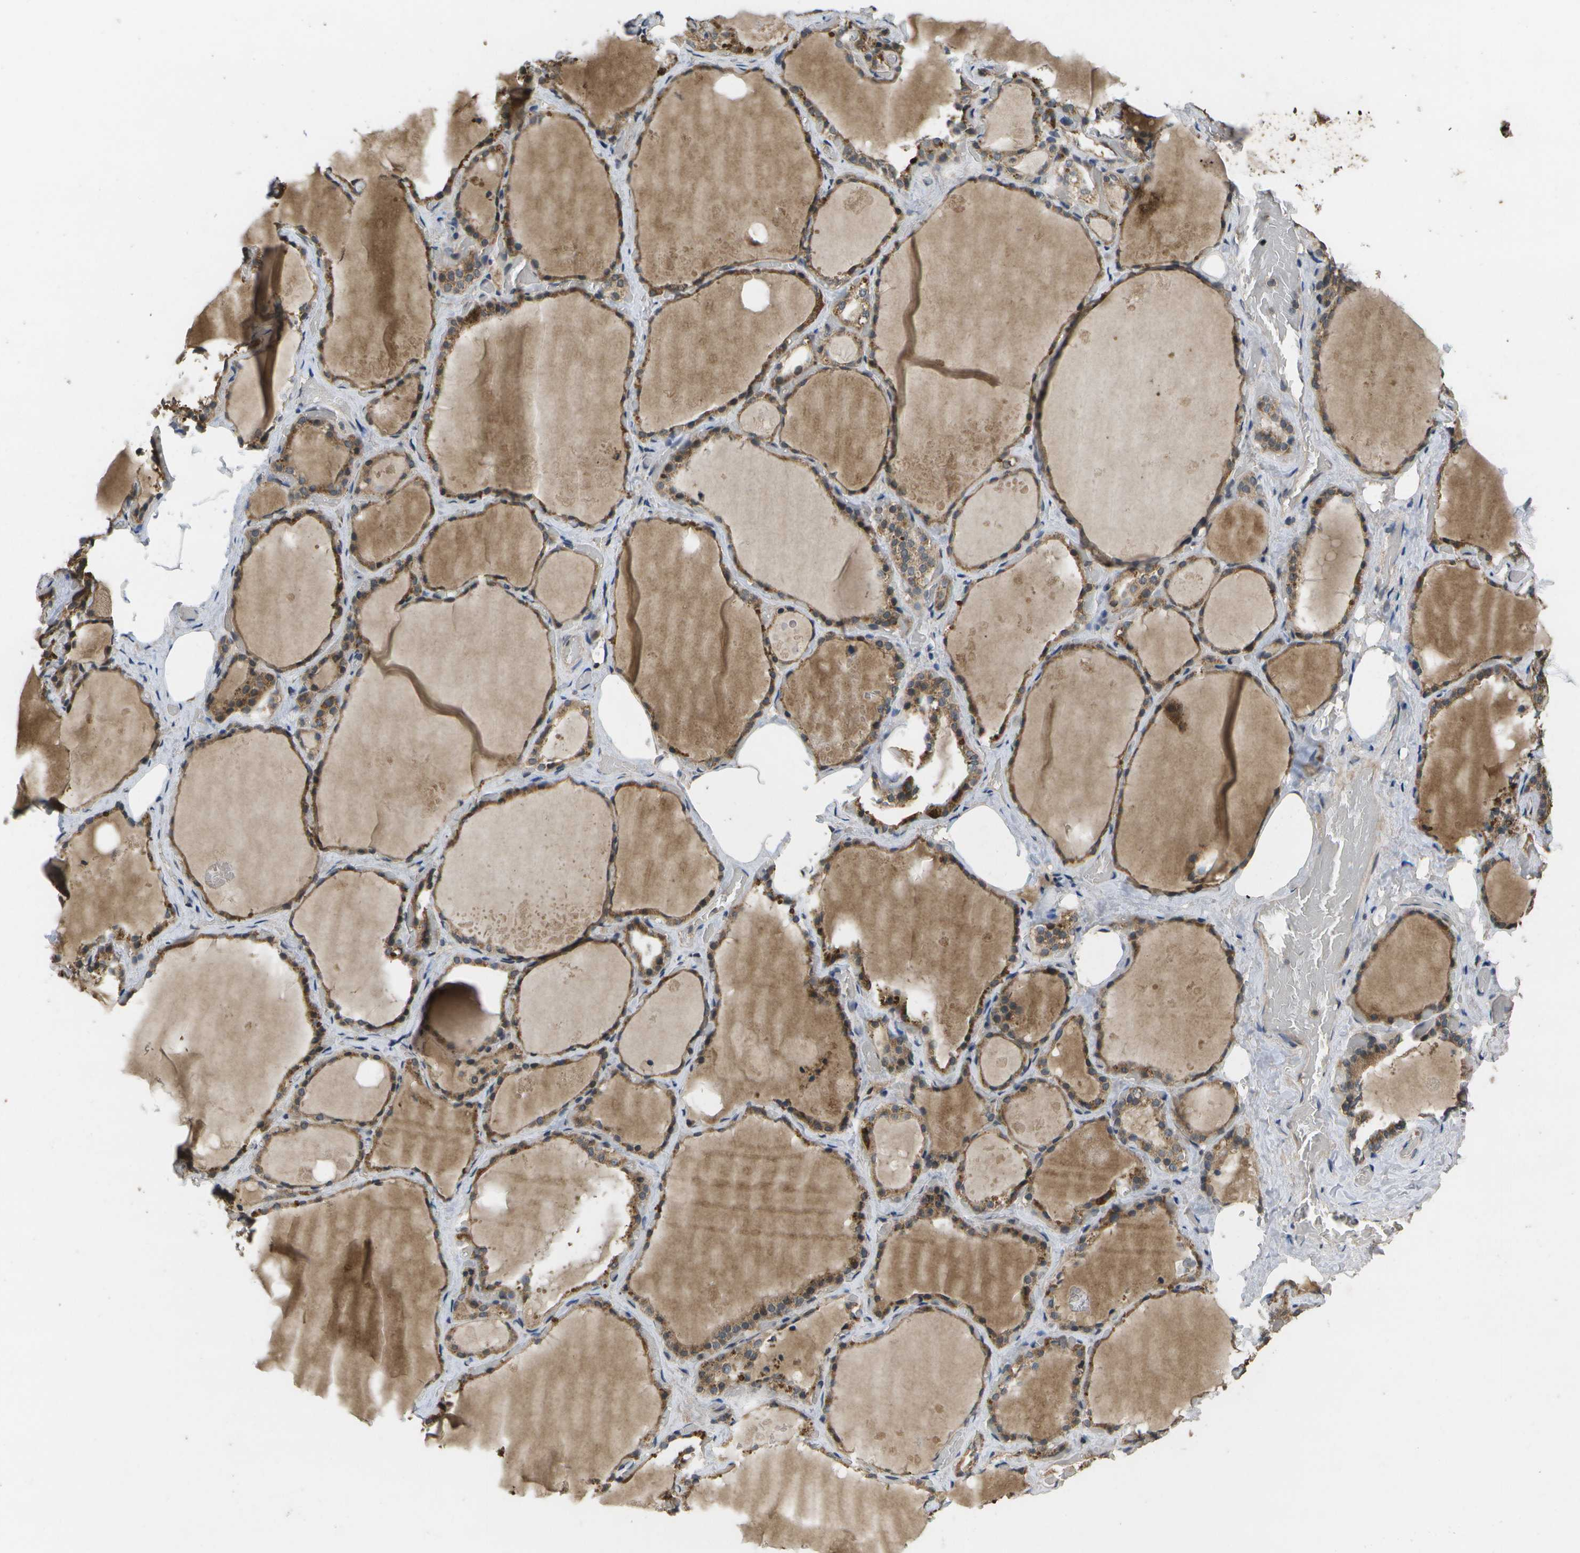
{"staining": {"intensity": "strong", "quantity": ">75%", "location": "cytoplasmic/membranous"}, "tissue": "thyroid gland", "cell_type": "Glandular cells", "image_type": "normal", "snomed": [{"axis": "morphology", "description": "Normal tissue, NOS"}, {"axis": "topography", "description": "Thyroid gland"}], "caption": "Protein staining of unremarkable thyroid gland demonstrates strong cytoplasmic/membranous expression in about >75% of glandular cells. (DAB (3,3'-diaminobenzidine) IHC with brightfield microscopy, high magnification).", "gene": "ALAS1", "patient": {"sex": "male", "age": 61}}